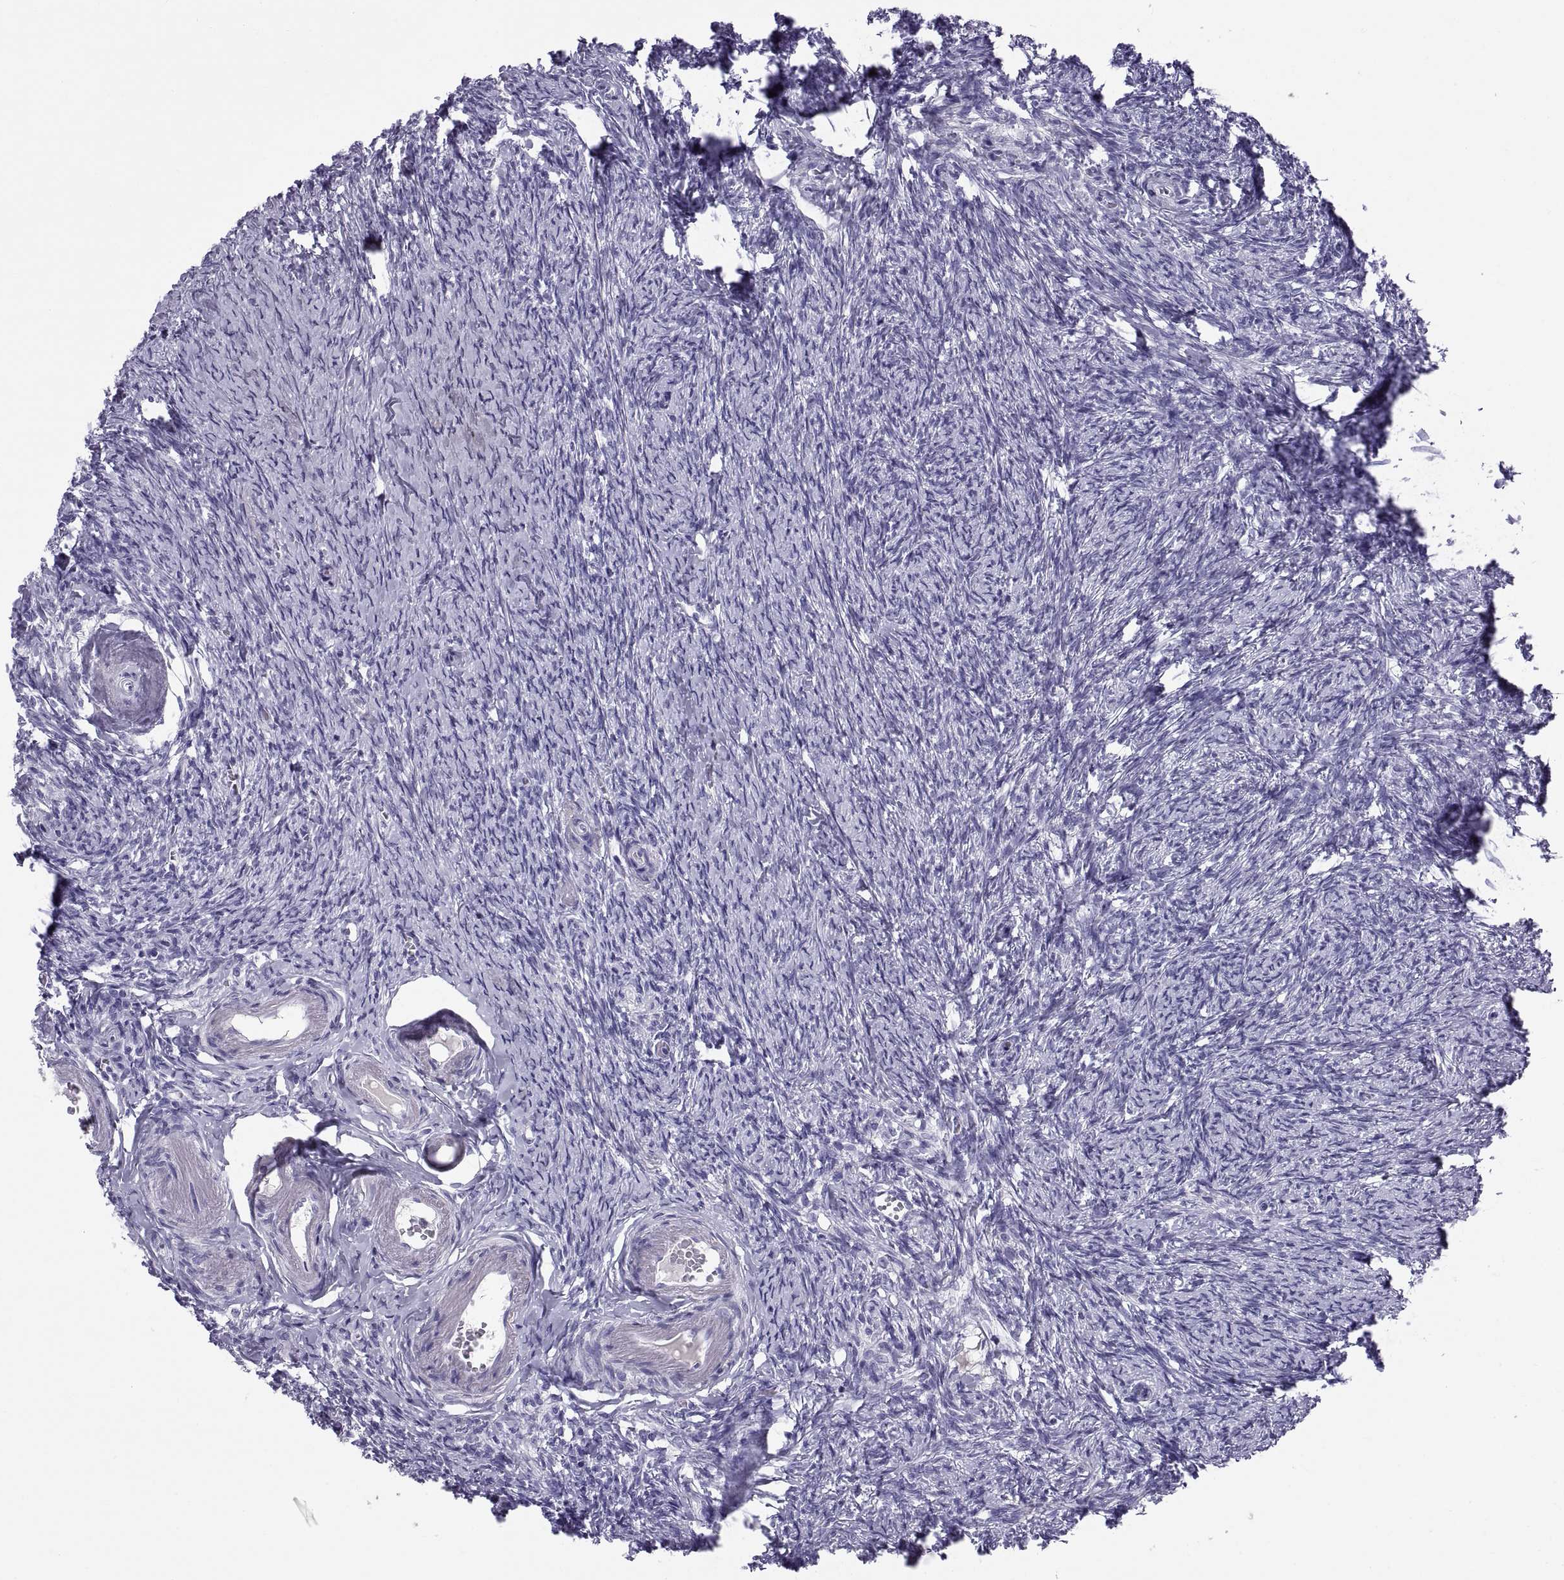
{"staining": {"intensity": "negative", "quantity": "none", "location": "none"}, "tissue": "ovary", "cell_type": "Ovarian stroma cells", "image_type": "normal", "snomed": [{"axis": "morphology", "description": "Normal tissue, NOS"}, {"axis": "topography", "description": "Ovary"}], "caption": "This is an immunohistochemistry (IHC) photomicrograph of unremarkable human ovary. There is no expression in ovarian stroma cells.", "gene": "CT47A10", "patient": {"sex": "female", "age": 72}}